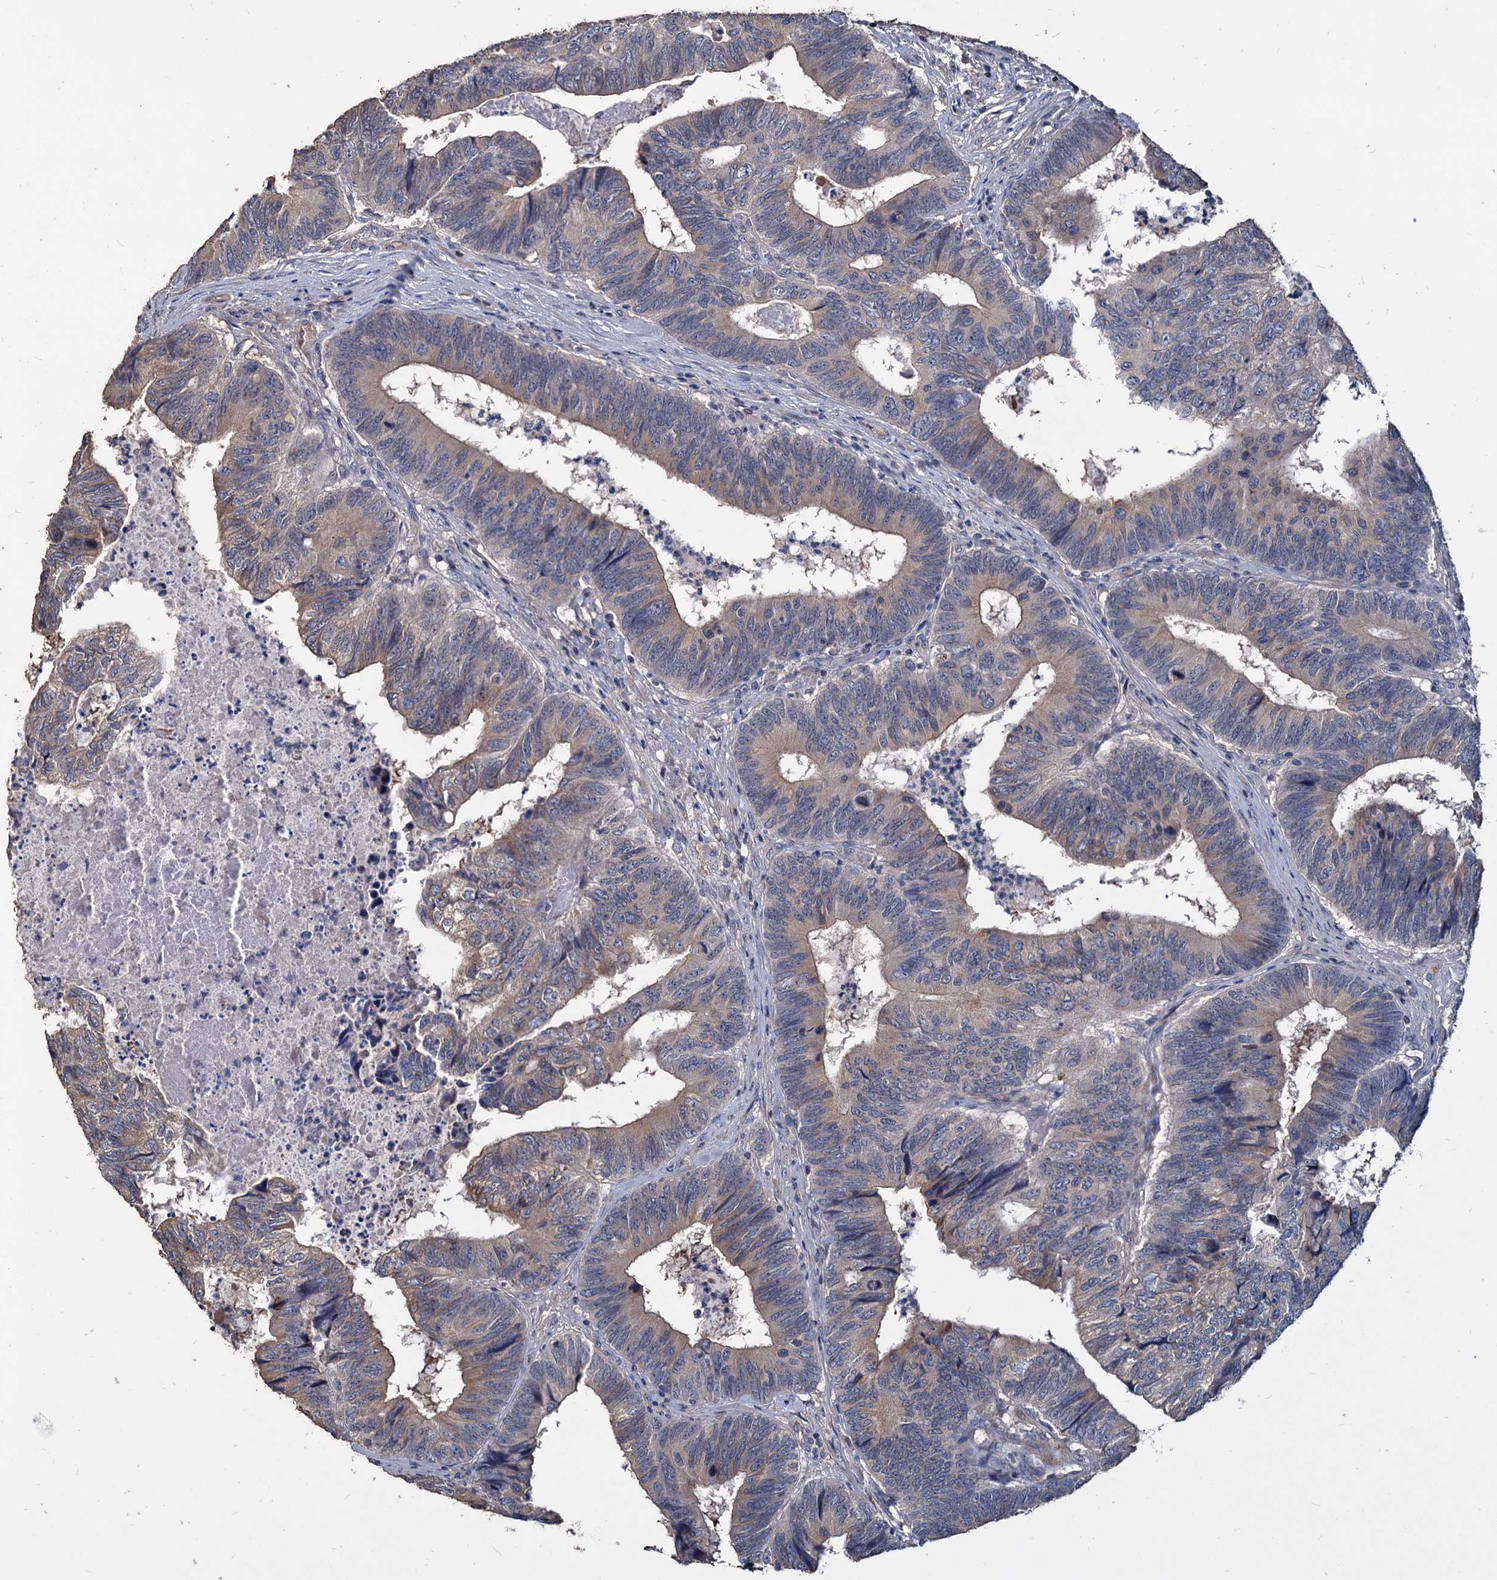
{"staining": {"intensity": "weak", "quantity": "25%-75%", "location": "cytoplasmic/membranous"}, "tissue": "colorectal cancer", "cell_type": "Tumor cells", "image_type": "cancer", "snomed": [{"axis": "morphology", "description": "Adenocarcinoma, NOS"}, {"axis": "topography", "description": "Colon"}], "caption": "A micrograph of colorectal cancer (adenocarcinoma) stained for a protein displays weak cytoplasmic/membranous brown staining in tumor cells.", "gene": "DEPDC4", "patient": {"sex": "female", "age": 67}}